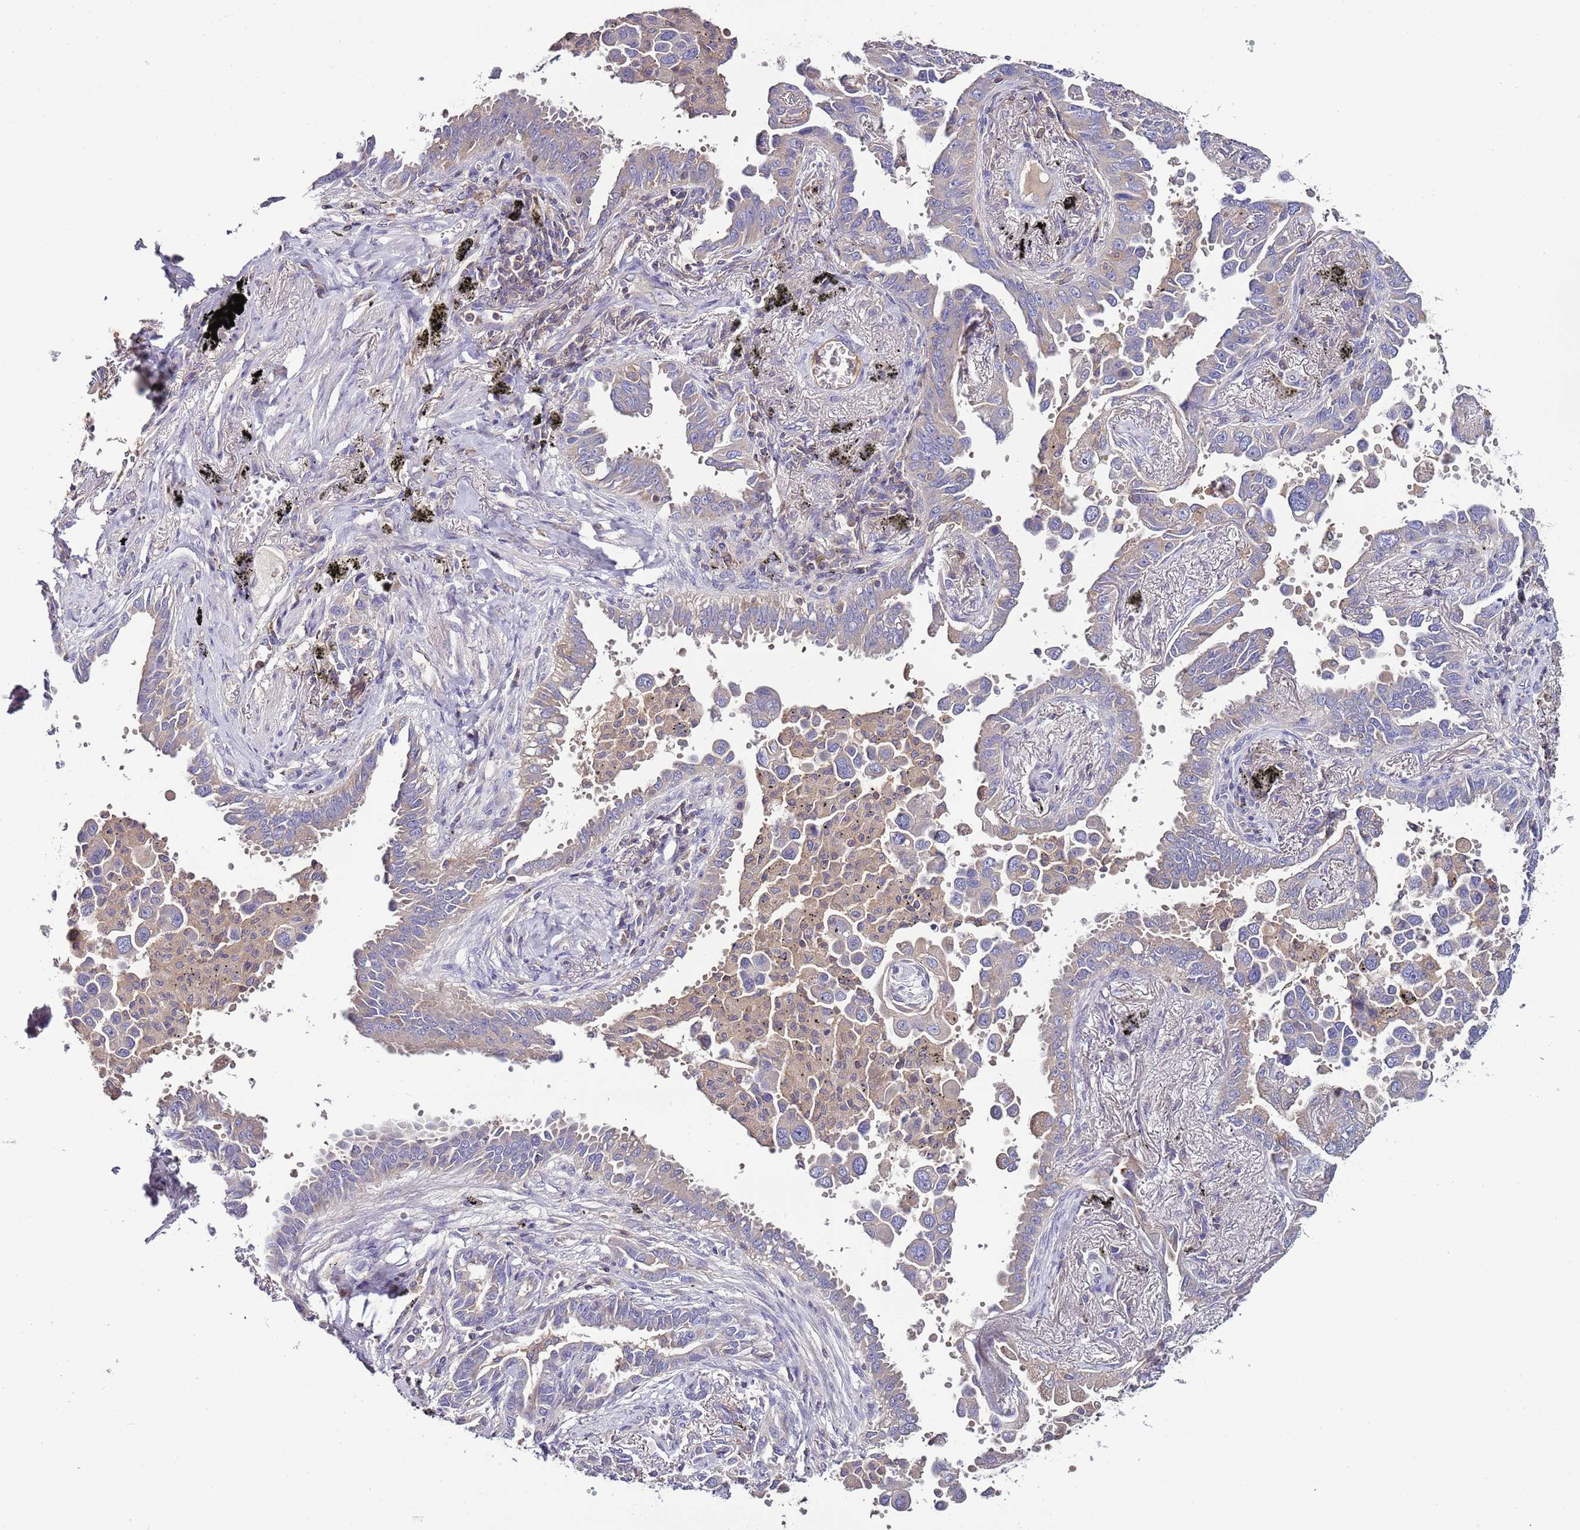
{"staining": {"intensity": "weak", "quantity": "<25%", "location": "cytoplasmic/membranous"}, "tissue": "lung cancer", "cell_type": "Tumor cells", "image_type": "cancer", "snomed": [{"axis": "morphology", "description": "Adenocarcinoma, NOS"}, {"axis": "topography", "description": "Lung"}], "caption": "This is an immunohistochemistry (IHC) micrograph of lung cancer. There is no expression in tumor cells.", "gene": "IGIP", "patient": {"sex": "male", "age": 67}}